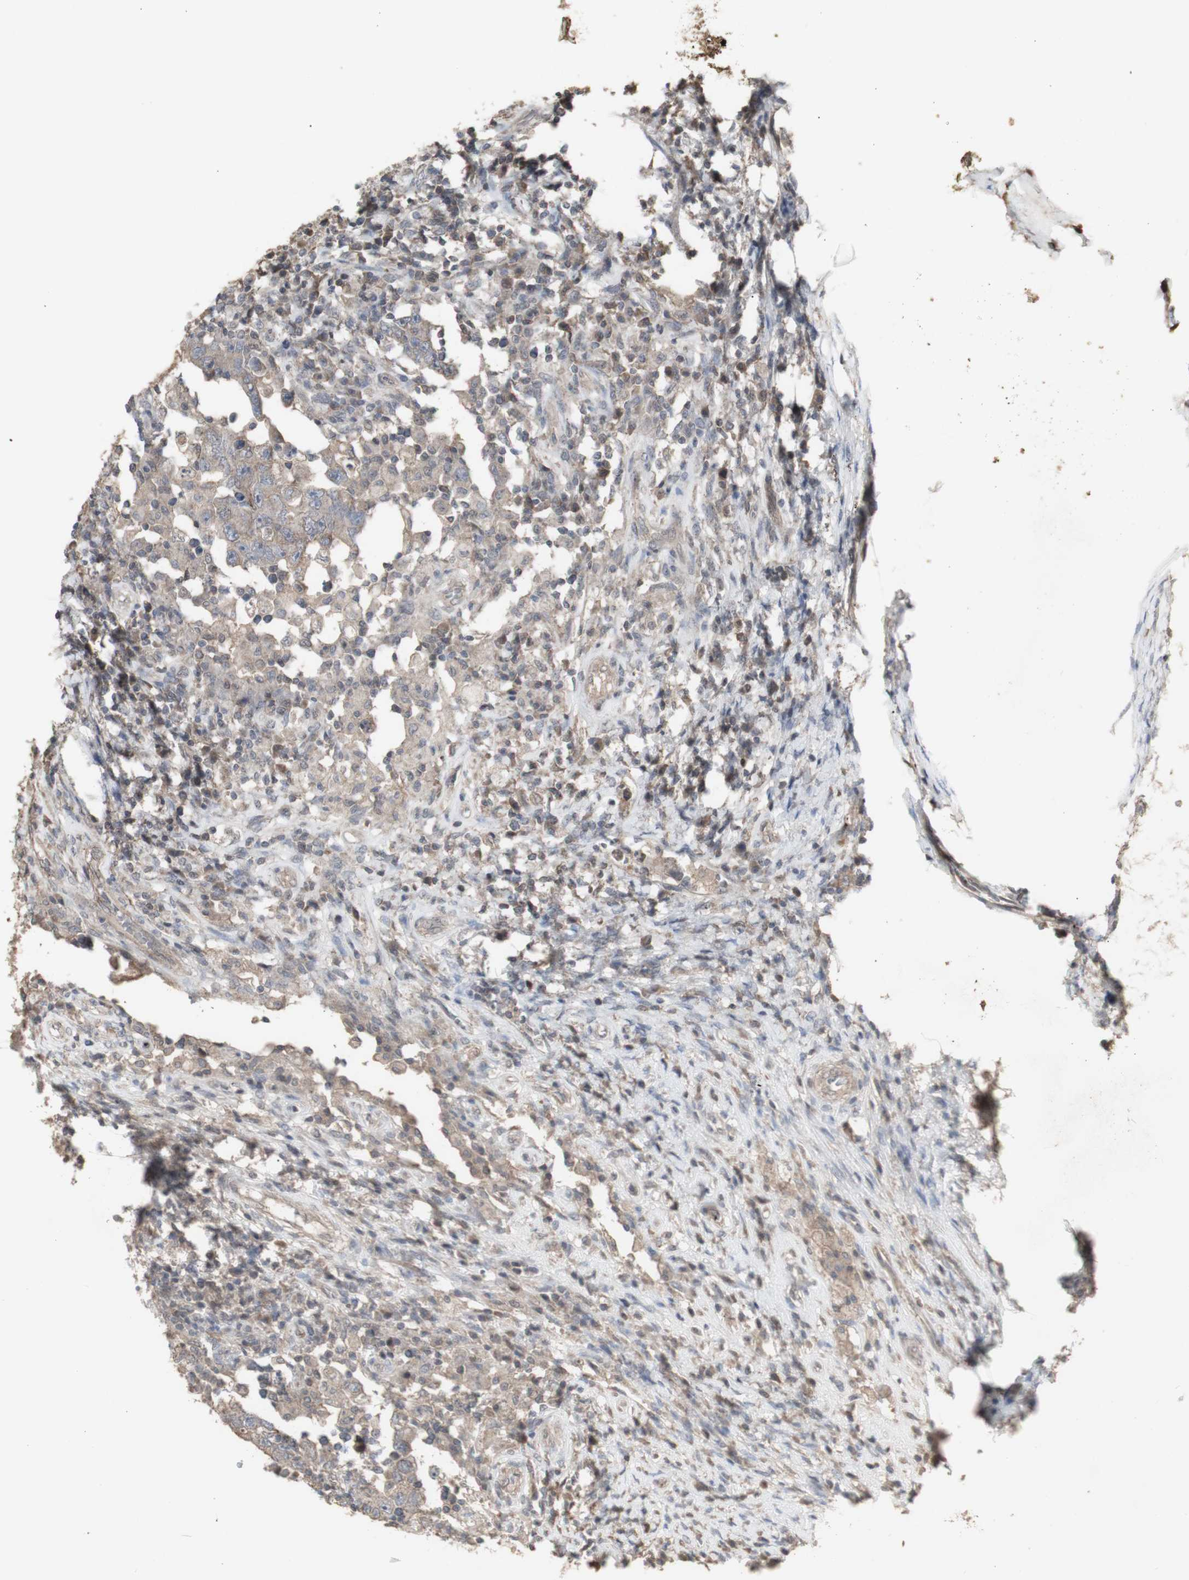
{"staining": {"intensity": "weak", "quantity": ">75%", "location": "cytoplasmic/membranous"}, "tissue": "testis cancer", "cell_type": "Tumor cells", "image_type": "cancer", "snomed": [{"axis": "morphology", "description": "Carcinoma, Embryonal, NOS"}, {"axis": "topography", "description": "Testis"}], "caption": "A high-resolution micrograph shows IHC staining of embryonal carcinoma (testis), which exhibits weak cytoplasmic/membranous expression in approximately >75% of tumor cells.", "gene": "ALOX12", "patient": {"sex": "male", "age": 26}}